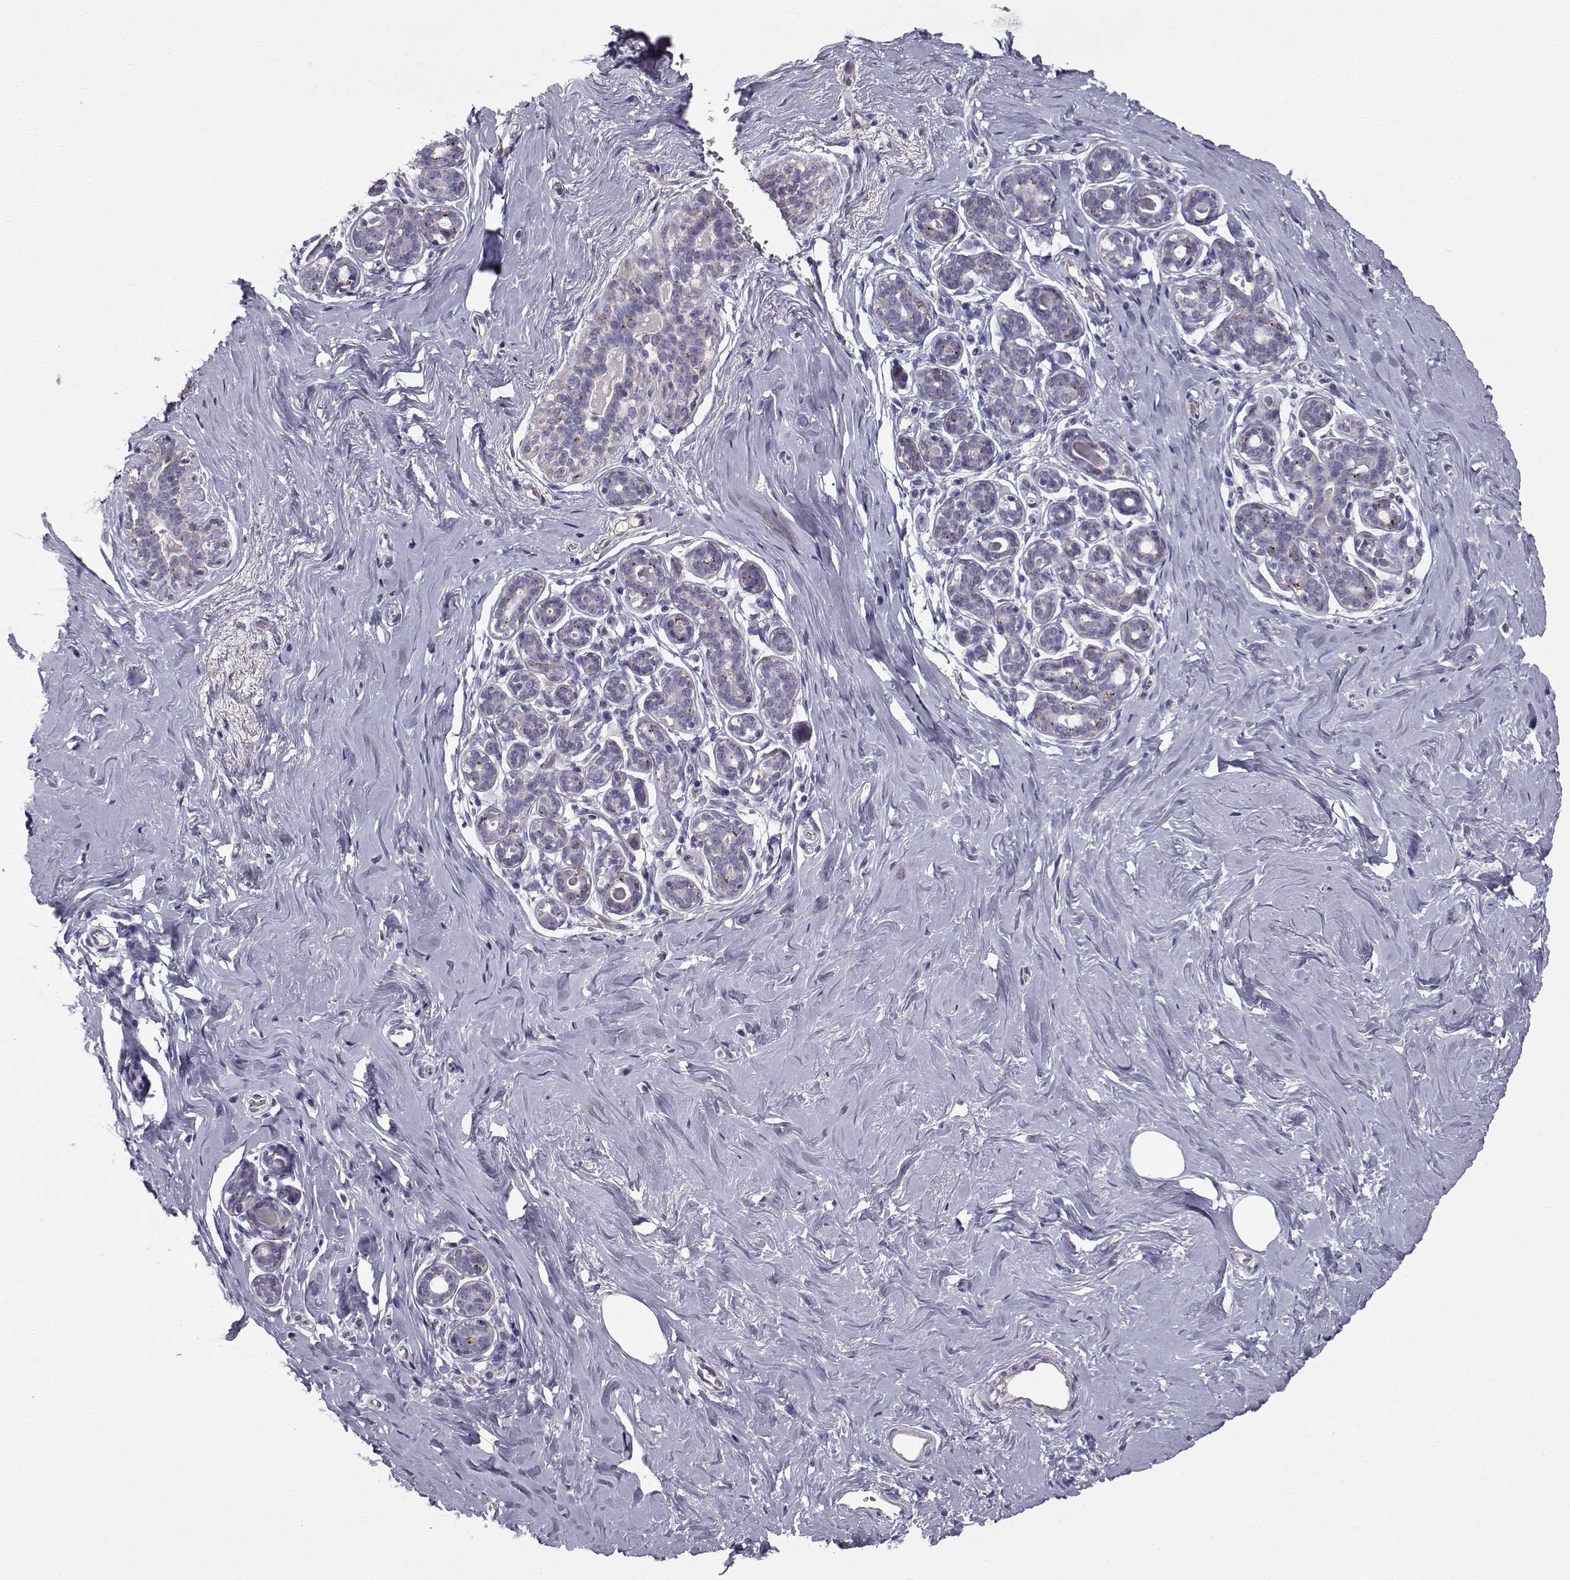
{"staining": {"intensity": "negative", "quantity": "none", "location": "none"}, "tissue": "breast", "cell_type": "Adipocytes", "image_type": "normal", "snomed": [{"axis": "morphology", "description": "Normal tissue, NOS"}, {"axis": "topography", "description": "Skin"}, {"axis": "topography", "description": "Breast"}], "caption": "Immunohistochemistry of normal breast shows no positivity in adipocytes.", "gene": "CALCR", "patient": {"sex": "female", "age": 43}}